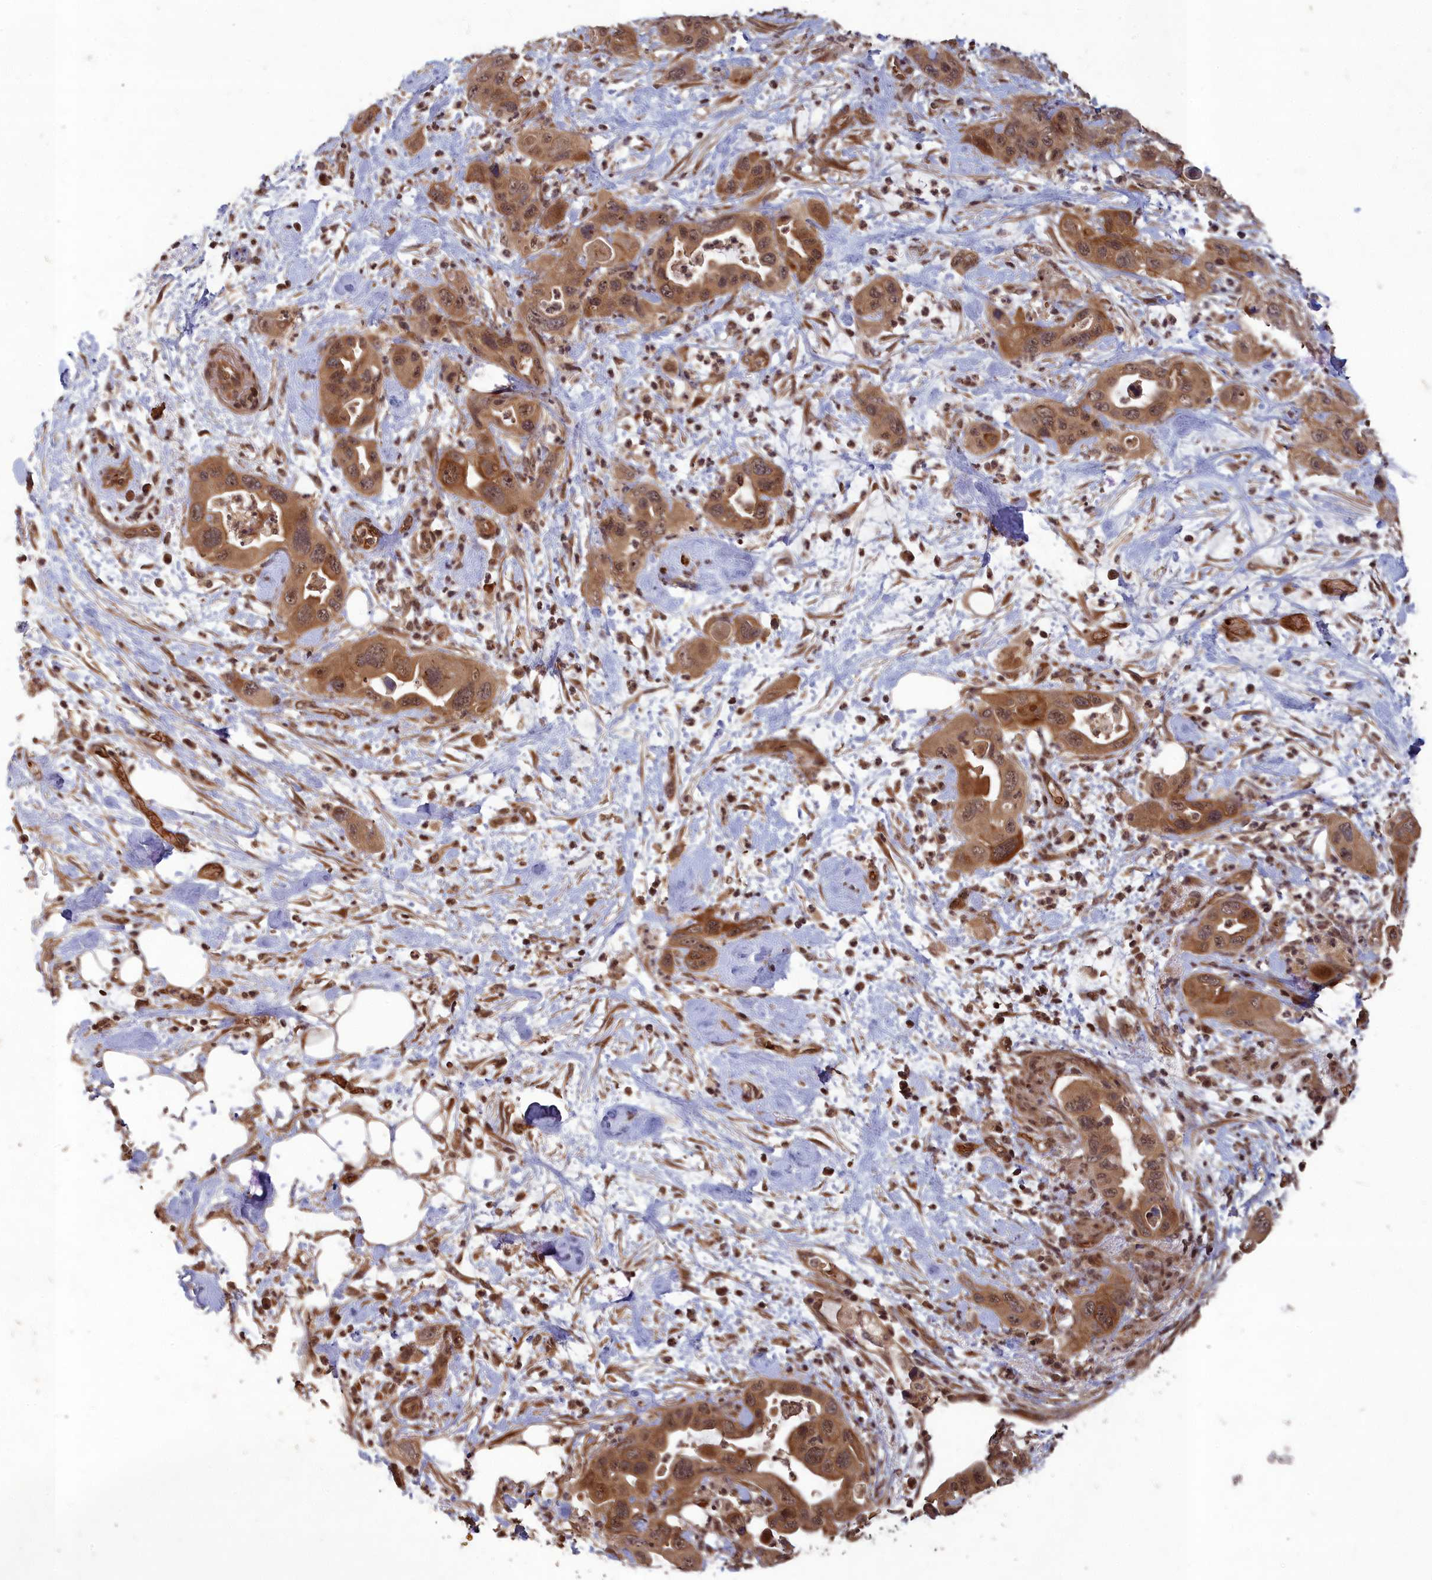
{"staining": {"intensity": "moderate", "quantity": ">75%", "location": "cytoplasmic/membranous,nuclear"}, "tissue": "pancreatic cancer", "cell_type": "Tumor cells", "image_type": "cancer", "snomed": [{"axis": "morphology", "description": "Adenocarcinoma, NOS"}, {"axis": "topography", "description": "Pancreas"}], "caption": "Immunohistochemical staining of pancreatic cancer (adenocarcinoma) displays moderate cytoplasmic/membranous and nuclear protein staining in about >75% of tumor cells.", "gene": "SRMS", "patient": {"sex": "female", "age": 71}}